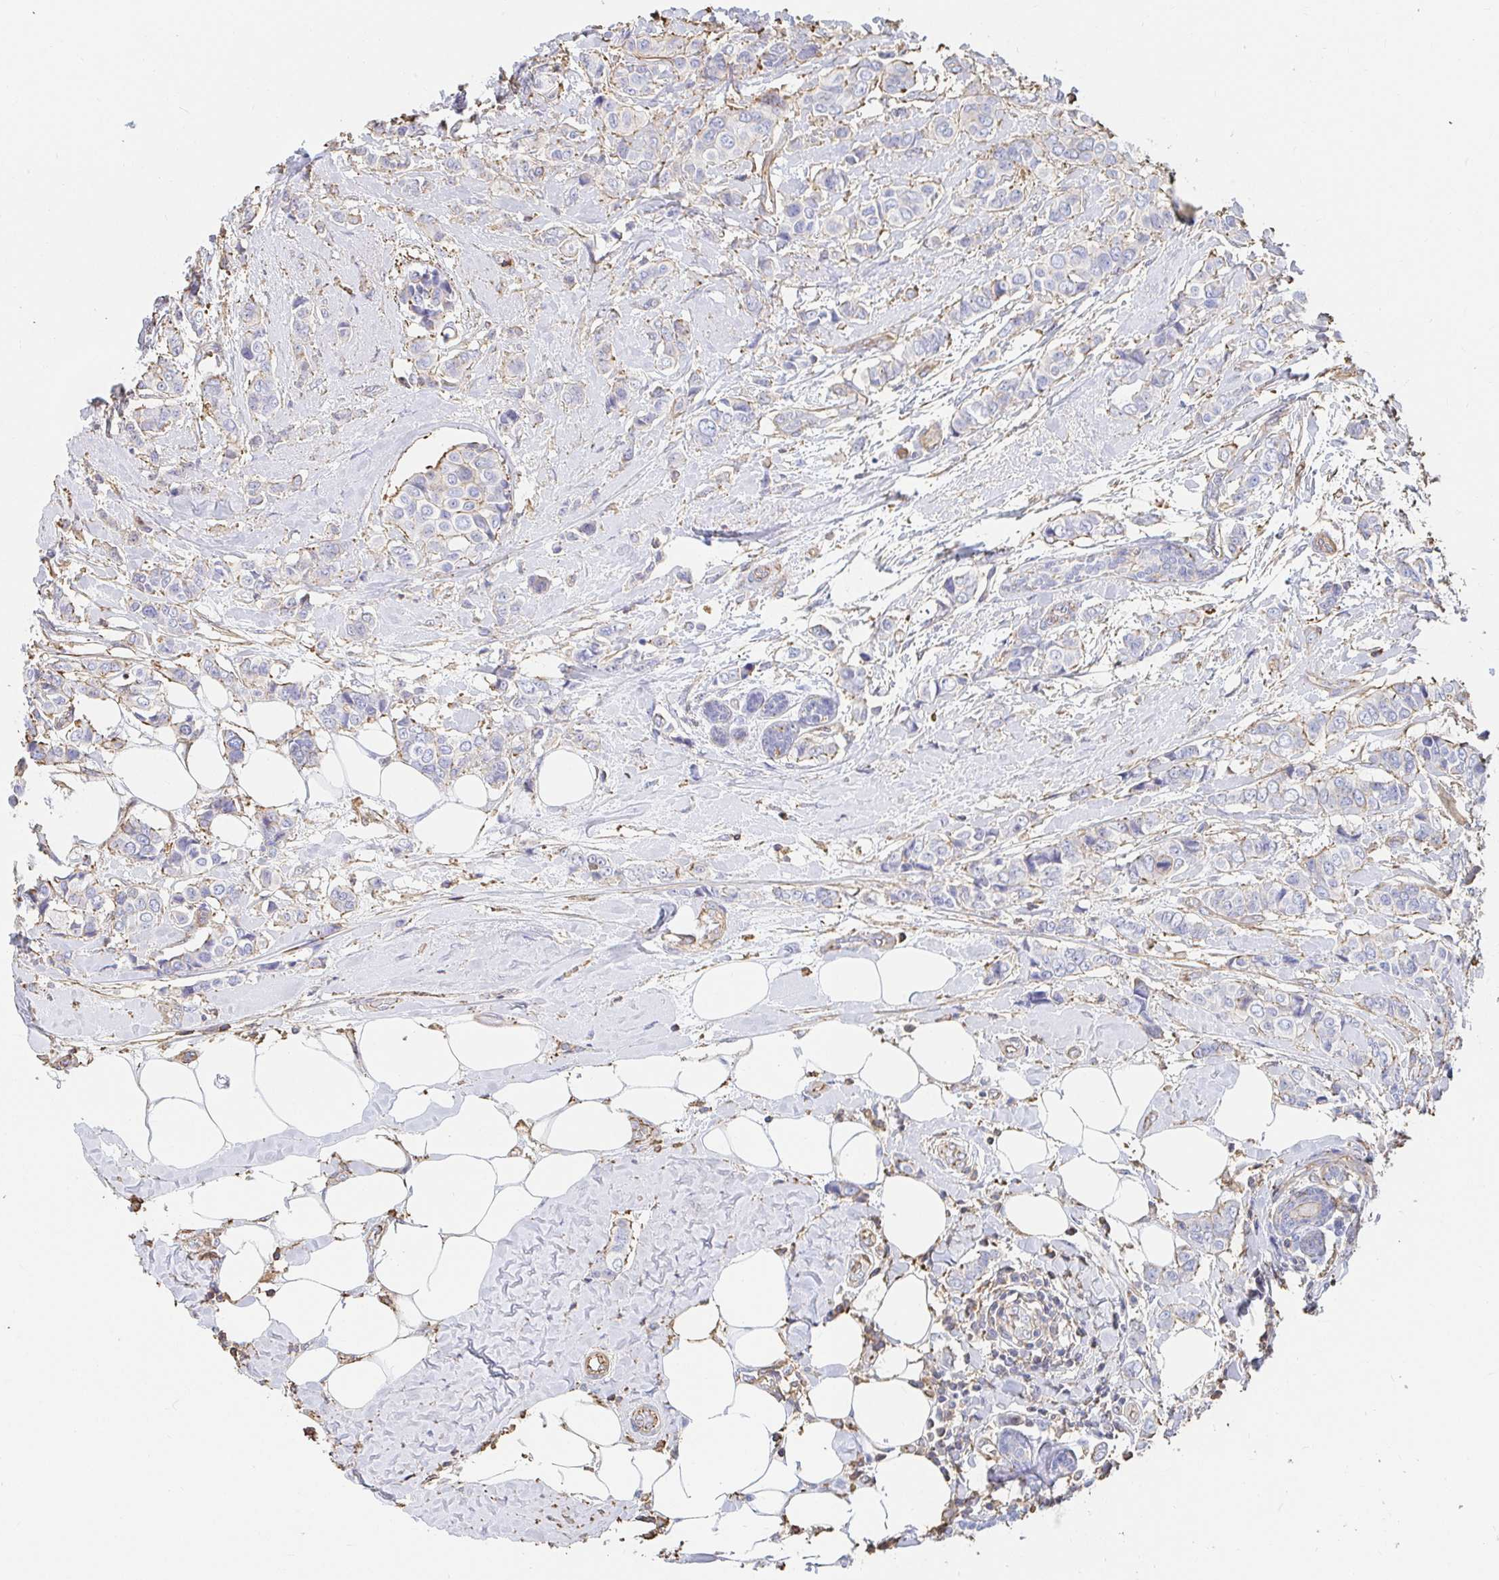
{"staining": {"intensity": "negative", "quantity": "none", "location": "none"}, "tissue": "breast cancer", "cell_type": "Tumor cells", "image_type": "cancer", "snomed": [{"axis": "morphology", "description": "Lobular carcinoma"}, {"axis": "topography", "description": "Breast"}], "caption": "Immunohistochemical staining of breast cancer exhibits no significant expression in tumor cells. Nuclei are stained in blue.", "gene": "PTPN14", "patient": {"sex": "female", "age": 51}}